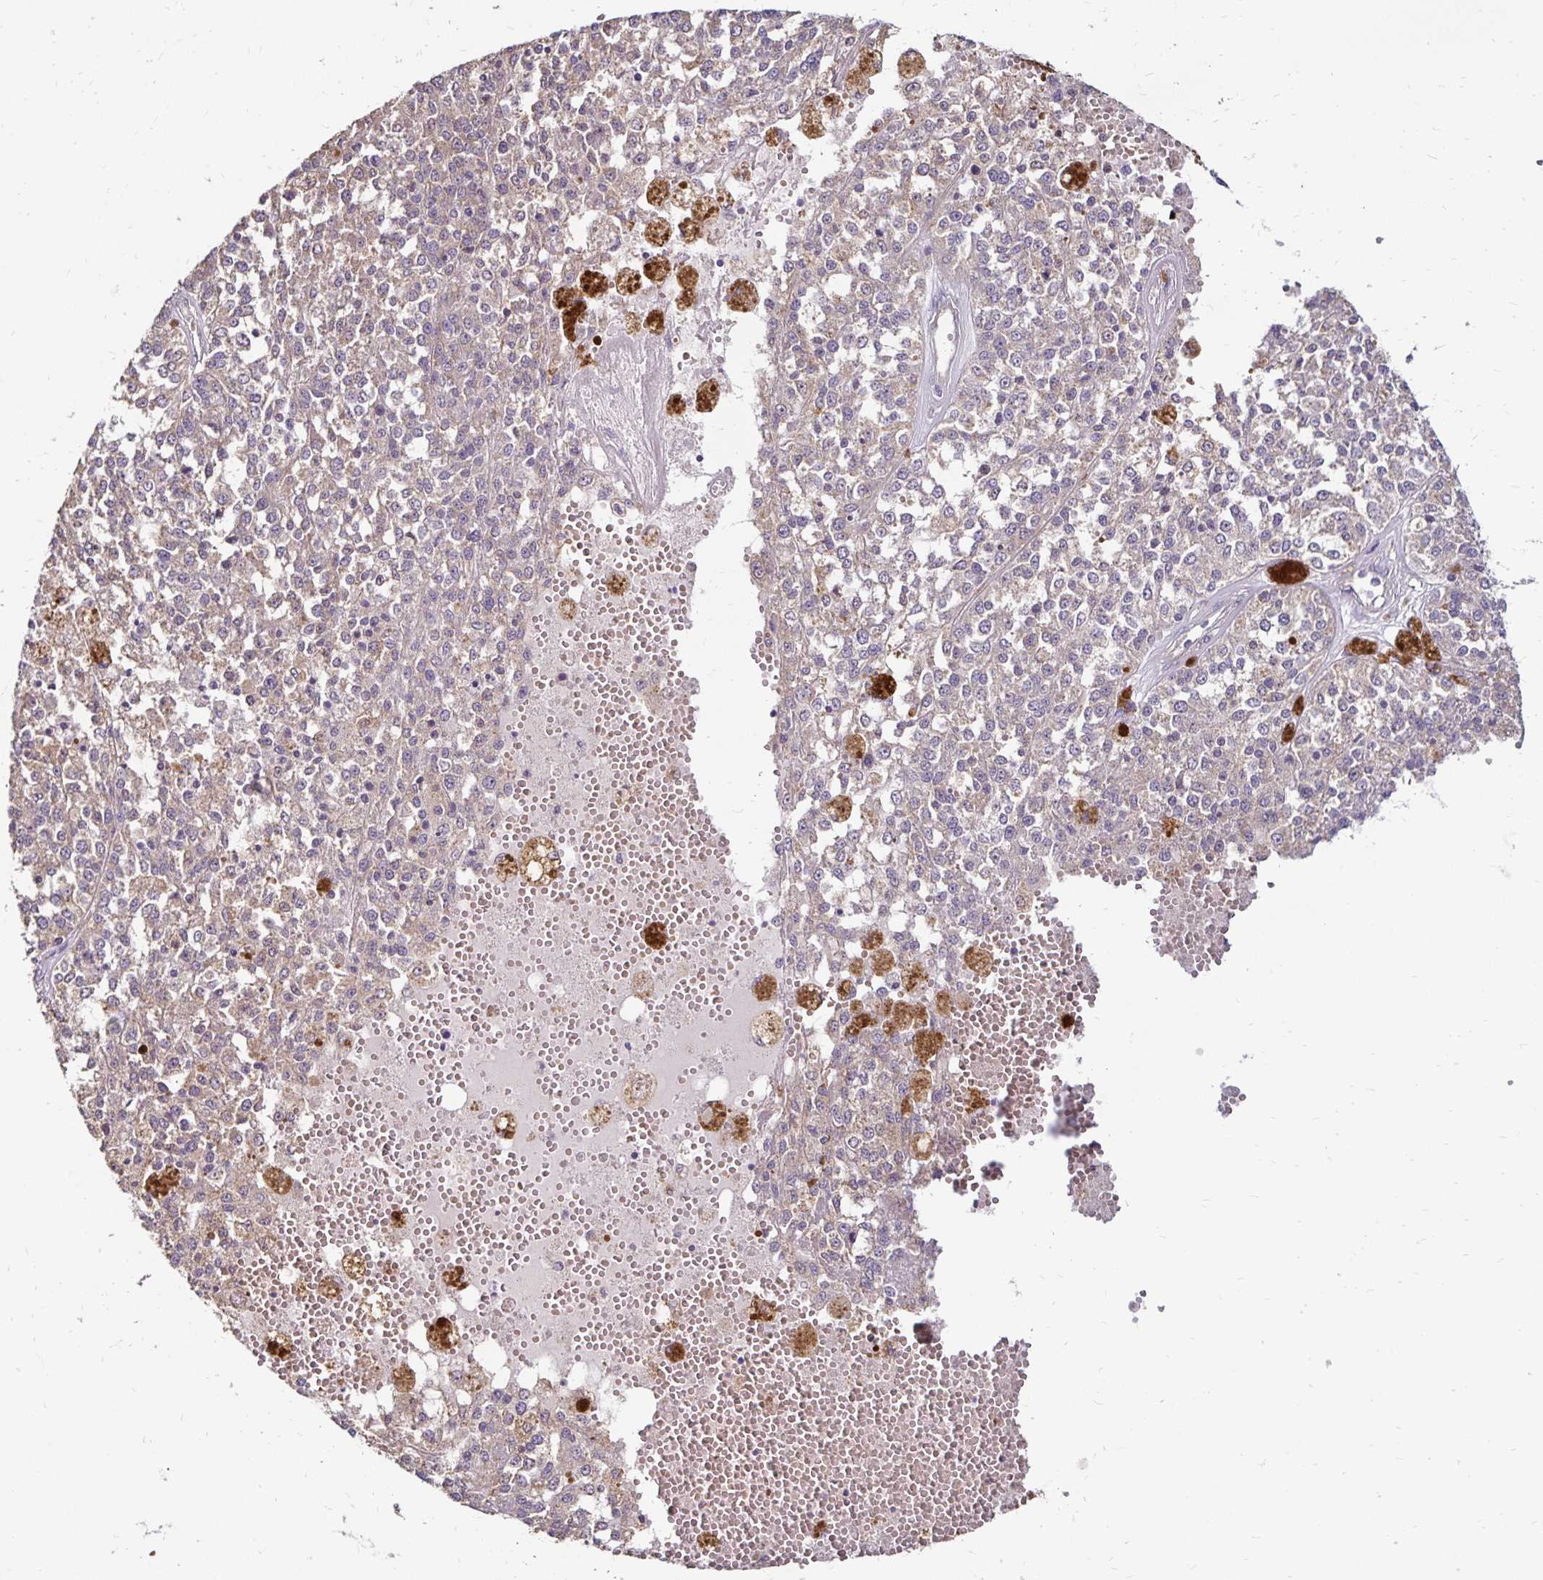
{"staining": {"intensity": "weak", "quantity": "25%-75%", "location": "cytoplasmic/membranous"}, "tissue": "melanoma", "cell_type": "Tumor cells", "image_type": "cancer", "snomed": [{"axis": "morphology", "description": "Malignant melanoma, Metastatic site"}, {"axis": "topography", "description": "Lymph node"}], "caption": "A low amount of weak cytoplasmic/membranous expression is identified in approximately 25%-75% of tumor cells in malignant melanoma (metastatic site) tissue.", "gene": "EMC10", "patient": {"sex": "female", "age": 64}}